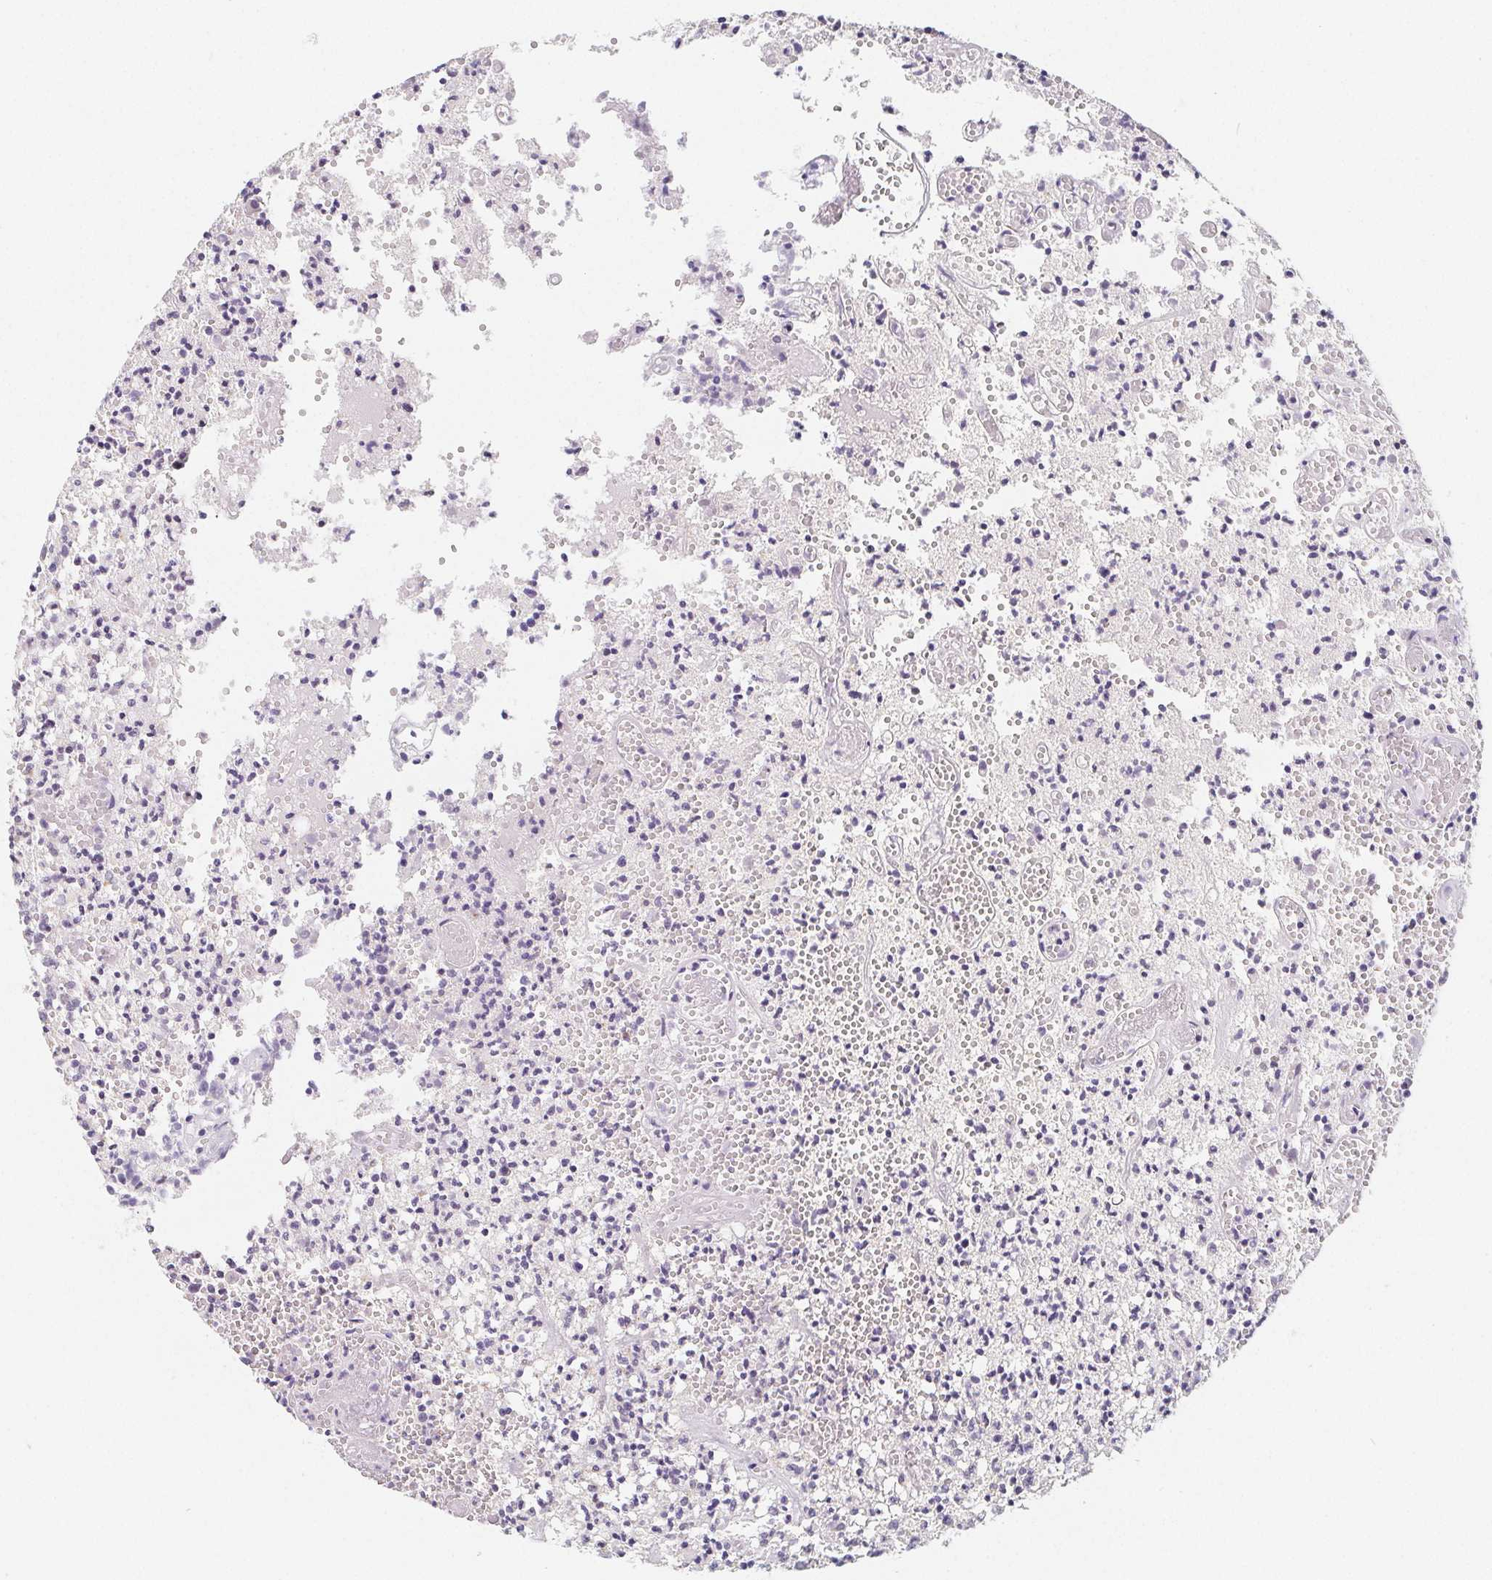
{"staining": {"intensity": "negative", "quantity": "none", "location": "none"}, "tissue": "glioma", "cell_type": "Tumor cells", "image_type": "cancer", "snomed": [{"axis": "morphology", "description": "Glioma, malignant, Low grade"}, {"axis": "topography", "description": "Brain"}], "caption": "Immunohistochemistry (IHC) of human glioma demonstrates no positivity in tumor cells.", "gene": "GLIPR1L1", "patient": {"sex": "male", "age": 64}}